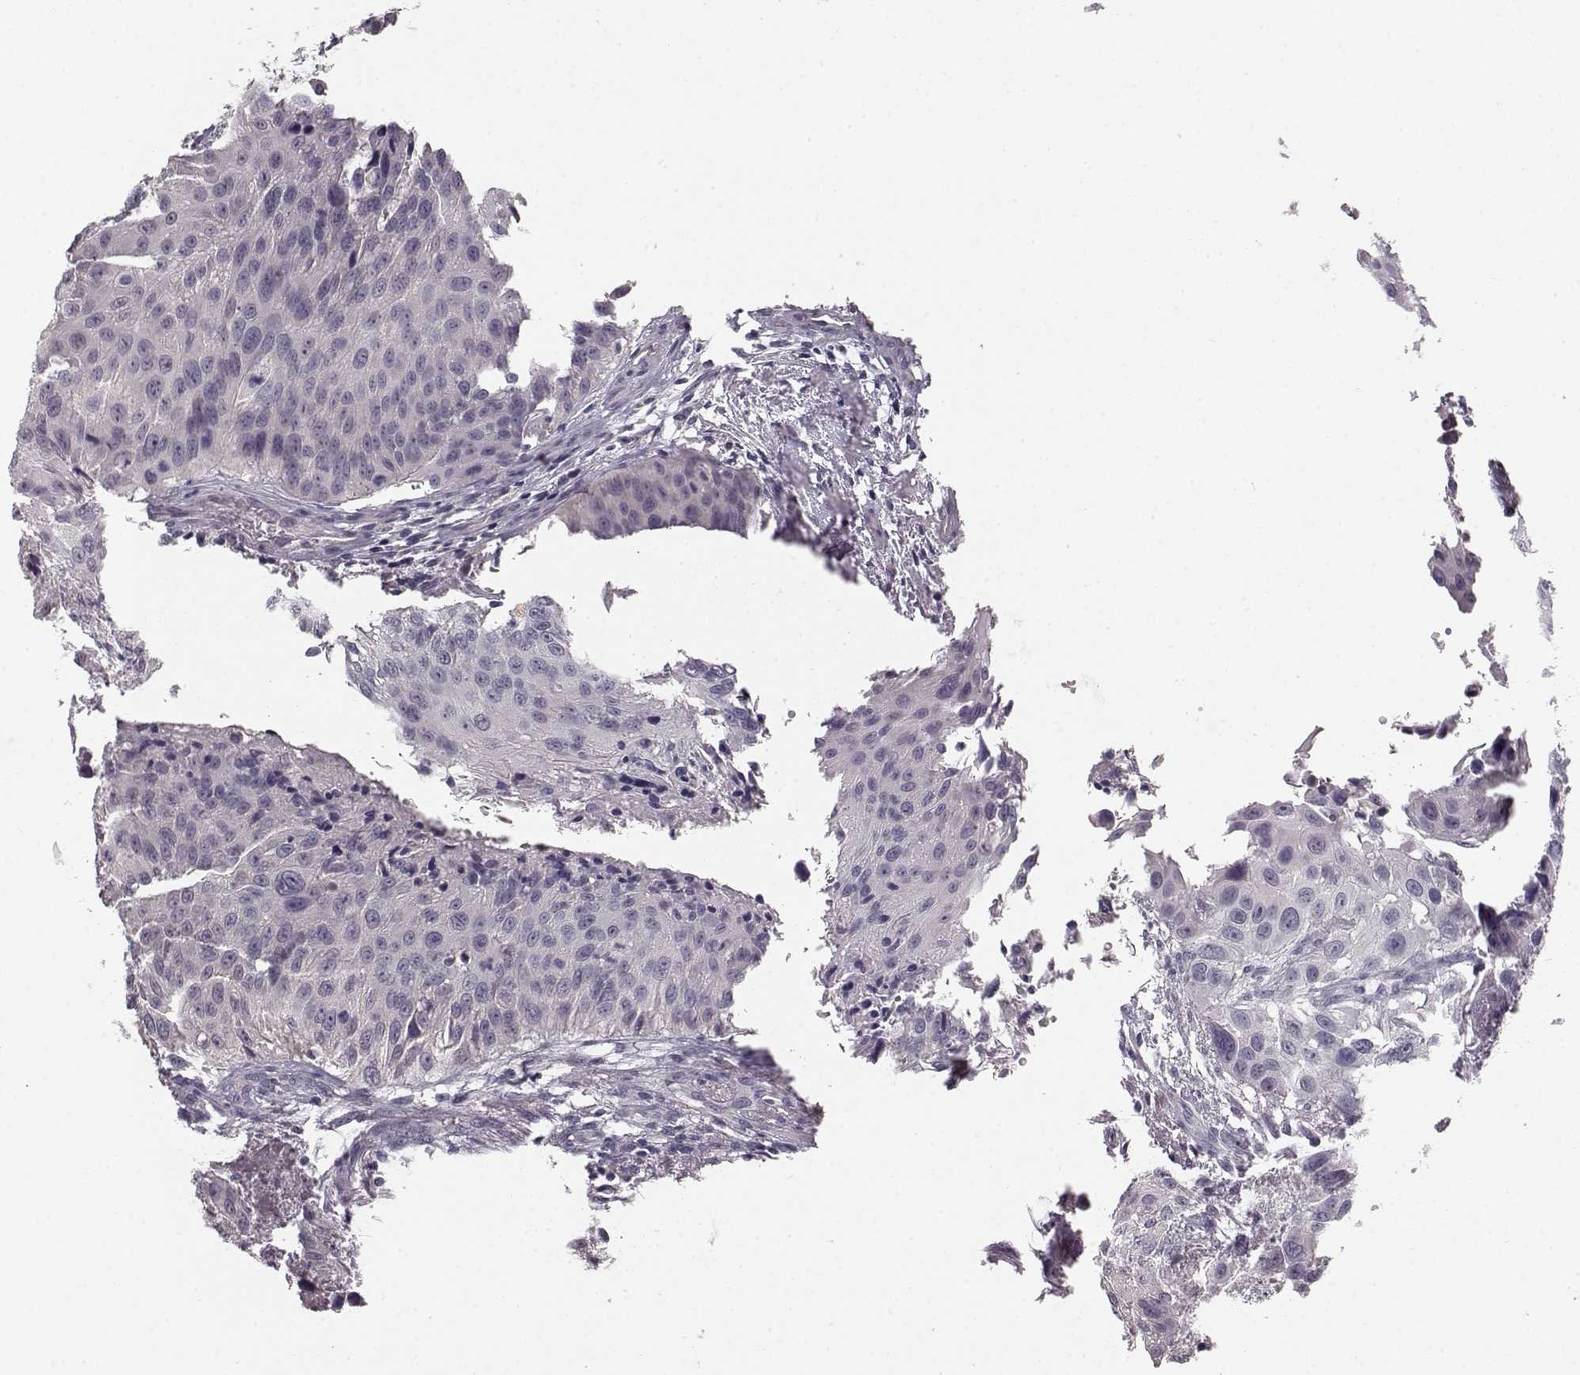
{"staining": {"intensity": "negative", "quantity": "none", "location": "none"}, "tissue": "urothelial cancer", "cell_type": "Tumor cells", "image_type": "cancer", "snomed": [{"axis": "morphology", "description": "Urothelial carcinoma, NOS"}, {"axis": "topography", "description": "Urinary bladder"}], "caption": "Image shows no protein positivity in tumor cells of transitional cell carcinoma tissue.", "gene": "BFSP2", "patient": {"sex": "male", "age": 55}}